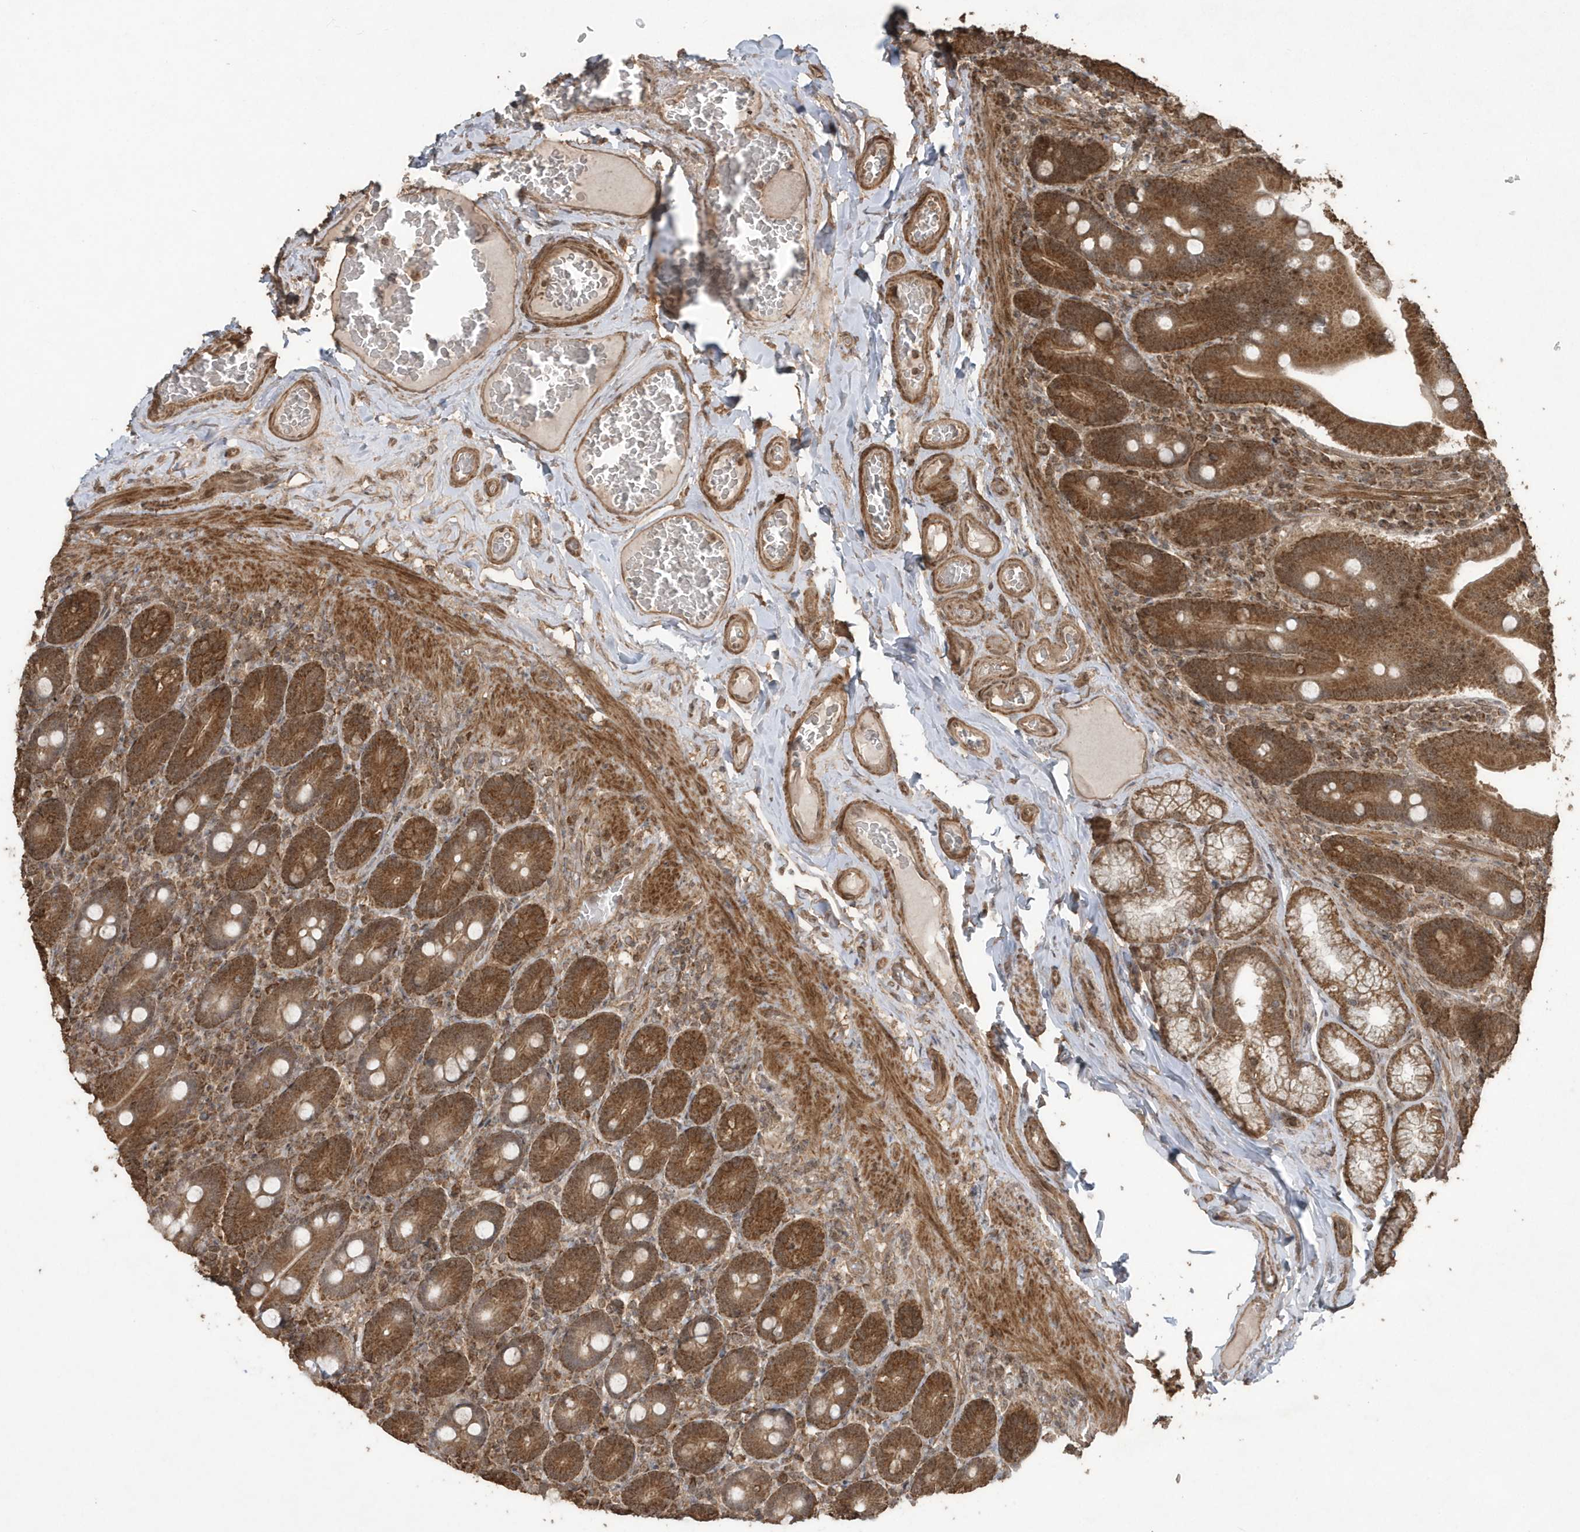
{"staining": {"intensity": "strong", "quantity": ">75%", "location": "cytoplasmic/membranous,nuclear"}, "tissue": "duodenum", "cell_type": "Glandular cells", "image_type": "normal", "snomed": [{"axis": "morphology", "description": "Normal tissue, NOS"}, {"axis": "topography", "description": "Duodenum"}], "caption": "Brown immunohistochemical staining in unremarkable duodenum reveals strong cytoplasmic/membranous,nuclear staining in approximately >75% of glandular cells. (IHC, brightfield microscopy, high magnification).", "gene": "PAXBP1", "patient": {"sex": "female", "age": 62}}